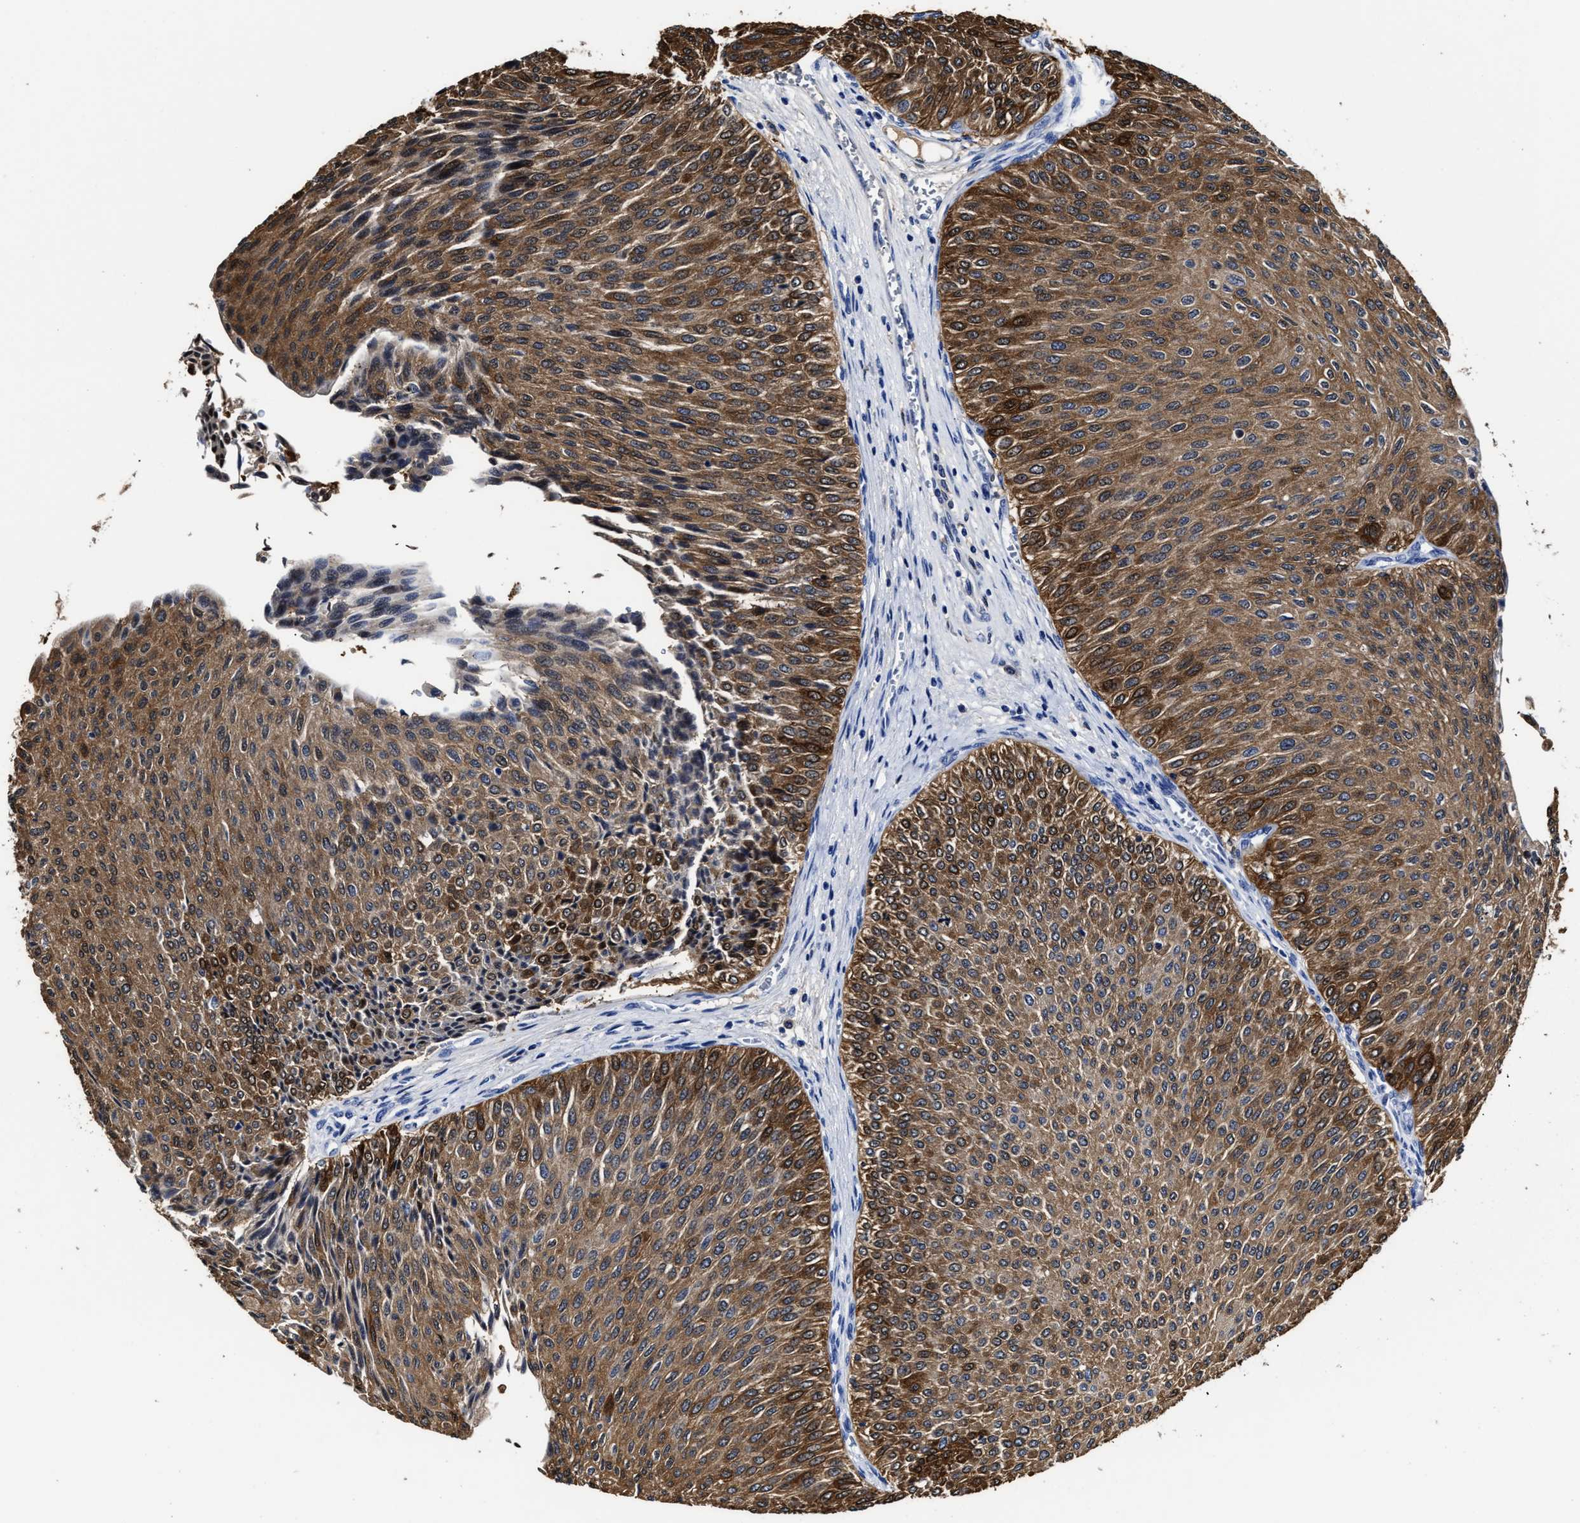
{"staining": {"intensity": "strong", "quantity": ">75%", "location": "cytoplasmic/membranous"}, "tissue": "urothelial cancer", "cell_type": "Tumor cells", "image_type": "cancer", "snomed": [{"axis": "morphology", "description": "Urothelial carcinoma, Low grade"}, {"axis": "topography", "description": "Urinary bladder"}], "caption": "Immunohistochemistry (IHC) photomicrograph of urothelial carcinoma (low-grade) stained for a protein (brown), which displays high levels of strong cytoplasmic/membranous staining in about >75% of tumor cells.", "gene": "PRPF4B", "patient": {"sex": "male", "age": 78}}